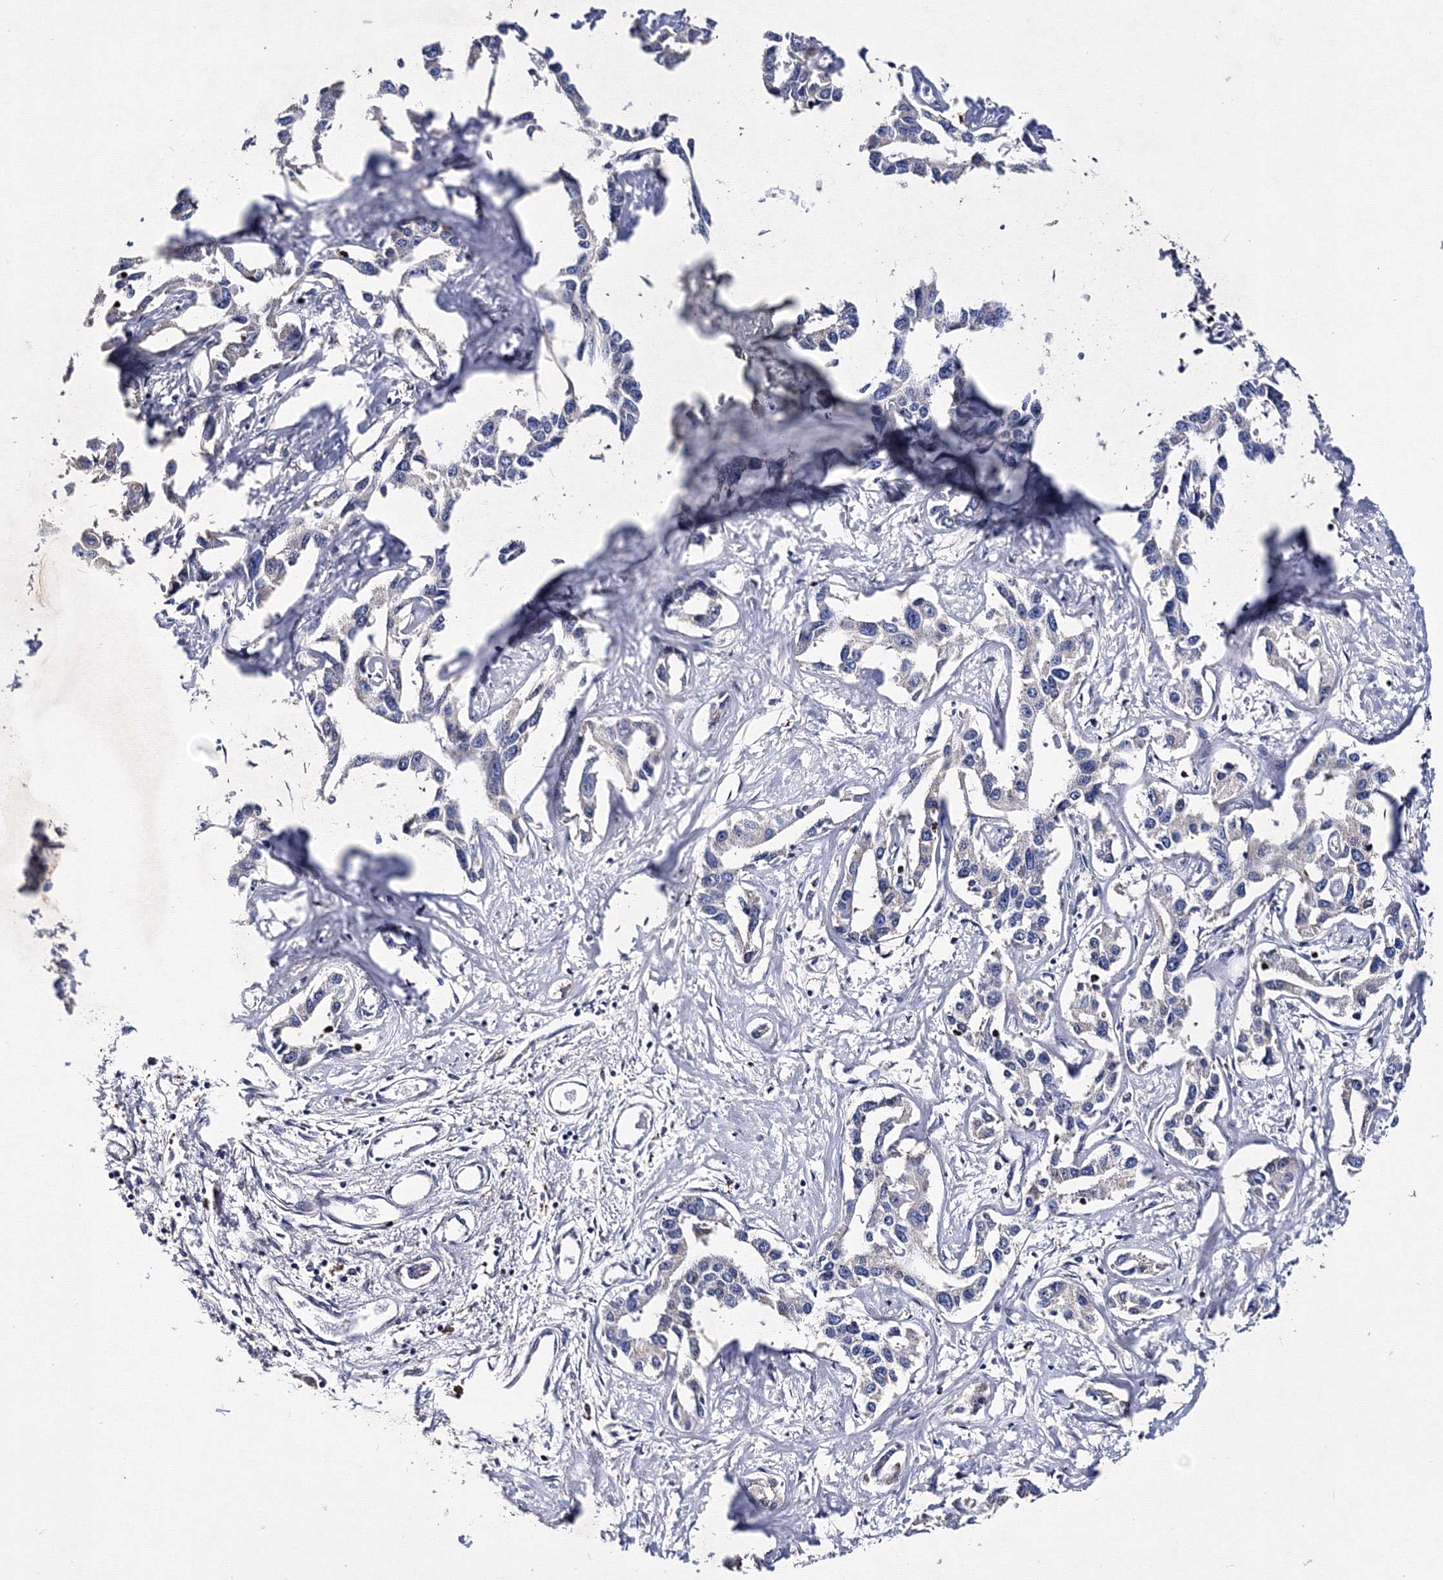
{"staining": {"intensity": "negative", "quantity": "none", "location": "none"}, "tissue": "liver cancer", "cell_type": "Tumor cells", "image_type": "cancer", "snomed": [{"axis": "morphology", "description": "Cholangiocarcinoma"}, {"axis": "topography", "description": "Liver"}], "caption": "Tumor cells show no significant positivity in liver cholangiocarcinoma. (DAB (3,3'-diaminobenzidine) immunohistochemistry with hematoxylin counter stain).", "gene": "PHYKPL", "patient": {"sex": "male", "age": 59}}